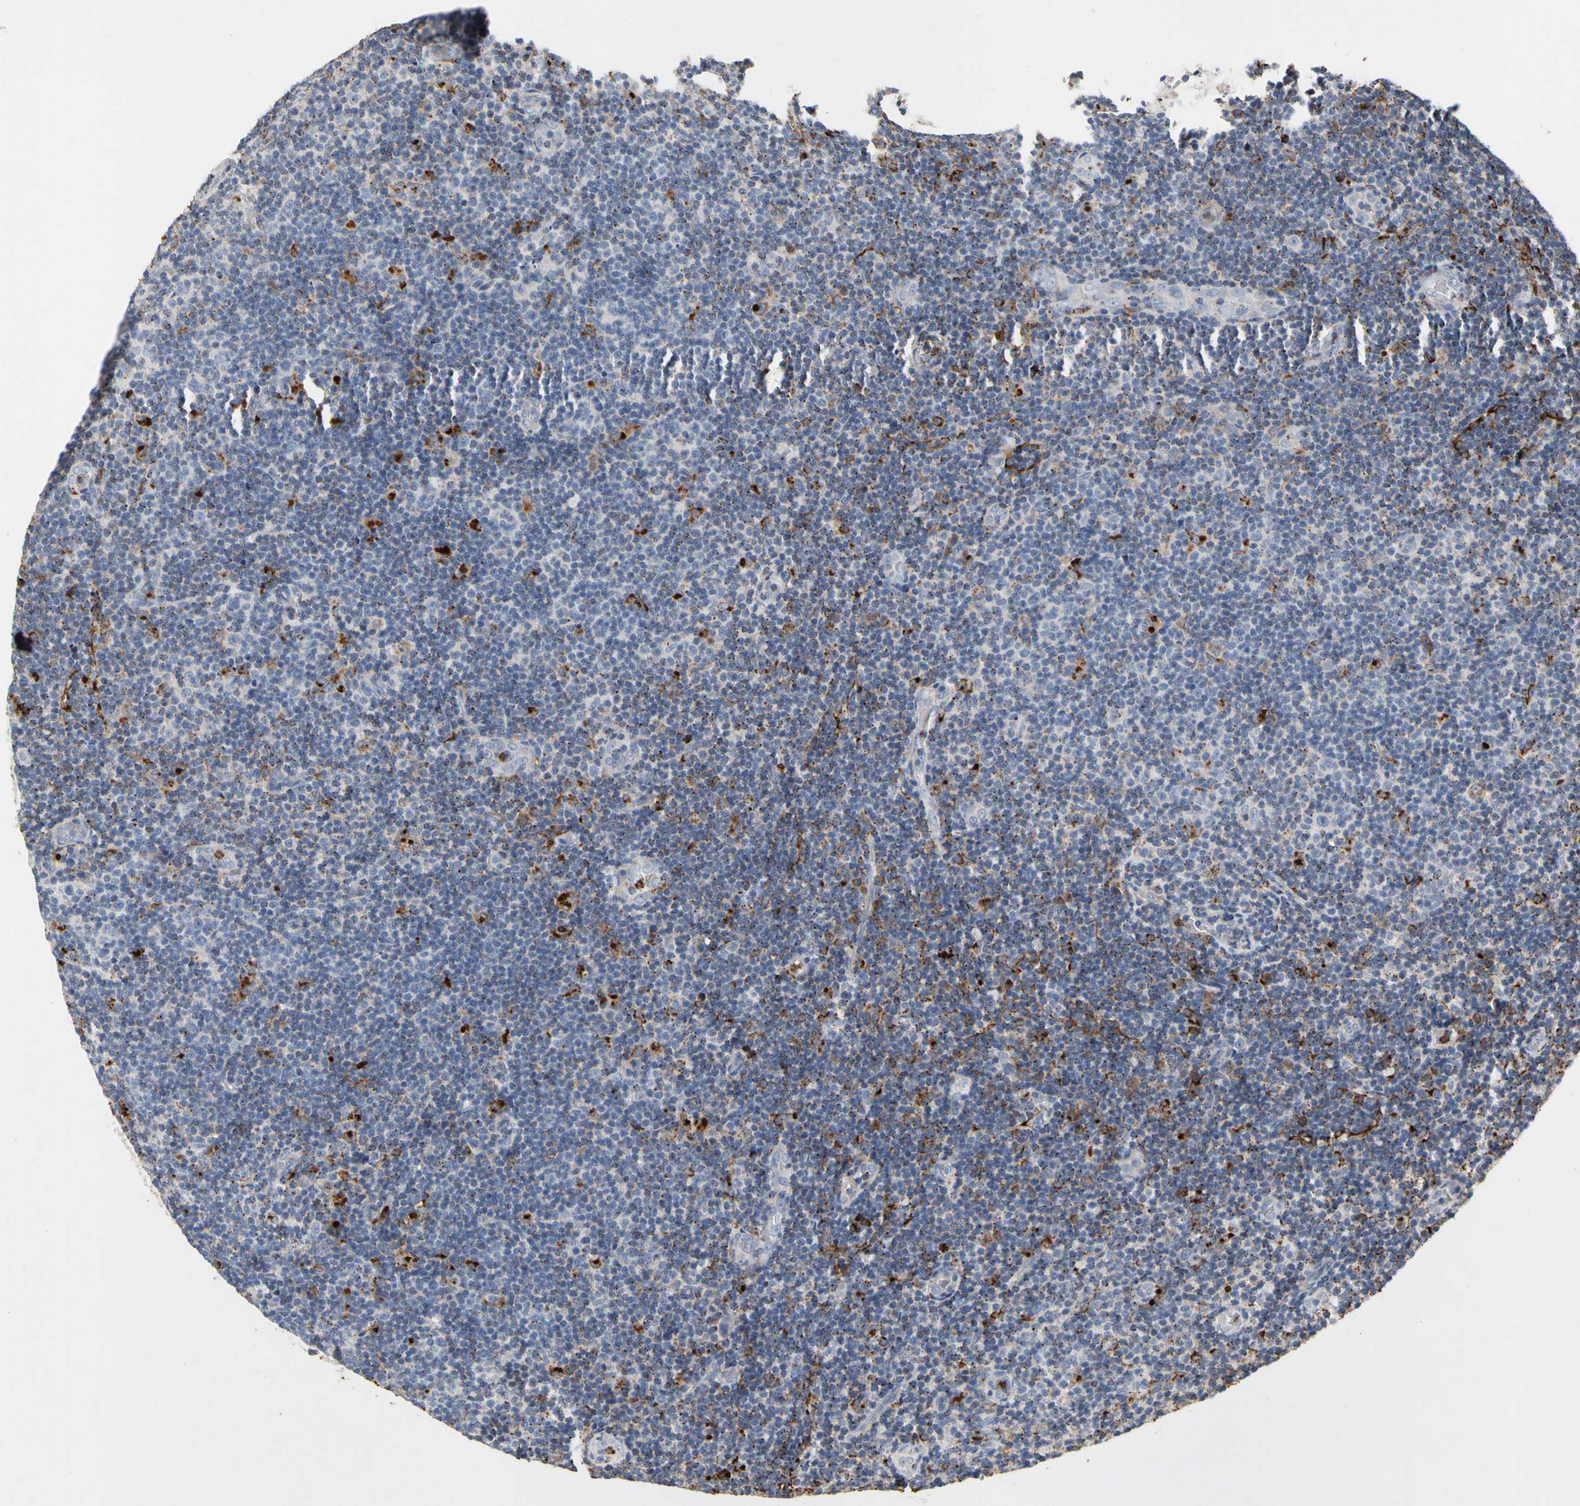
{"staining": {"intensity": "negative", "quantity": "none", "location": "none"}, "tissue": "lymphoma", "cell_type": "Tumor cells", "image_type": "cancer", "snomed": [{"axis": "morphology", "description": "Malignant lymphoma, non-Hodgkin's type, Low grade"}, {"axis": "topography", "description": "Lymph node"}], "caption": "Immunohistochemistry of malignant lymphoma, non-Hodgkin's type (low-grade) exhibits no expression in tumor cells.", "gene": "ADA2", "patient": {"sex": "male", "age": 83}}